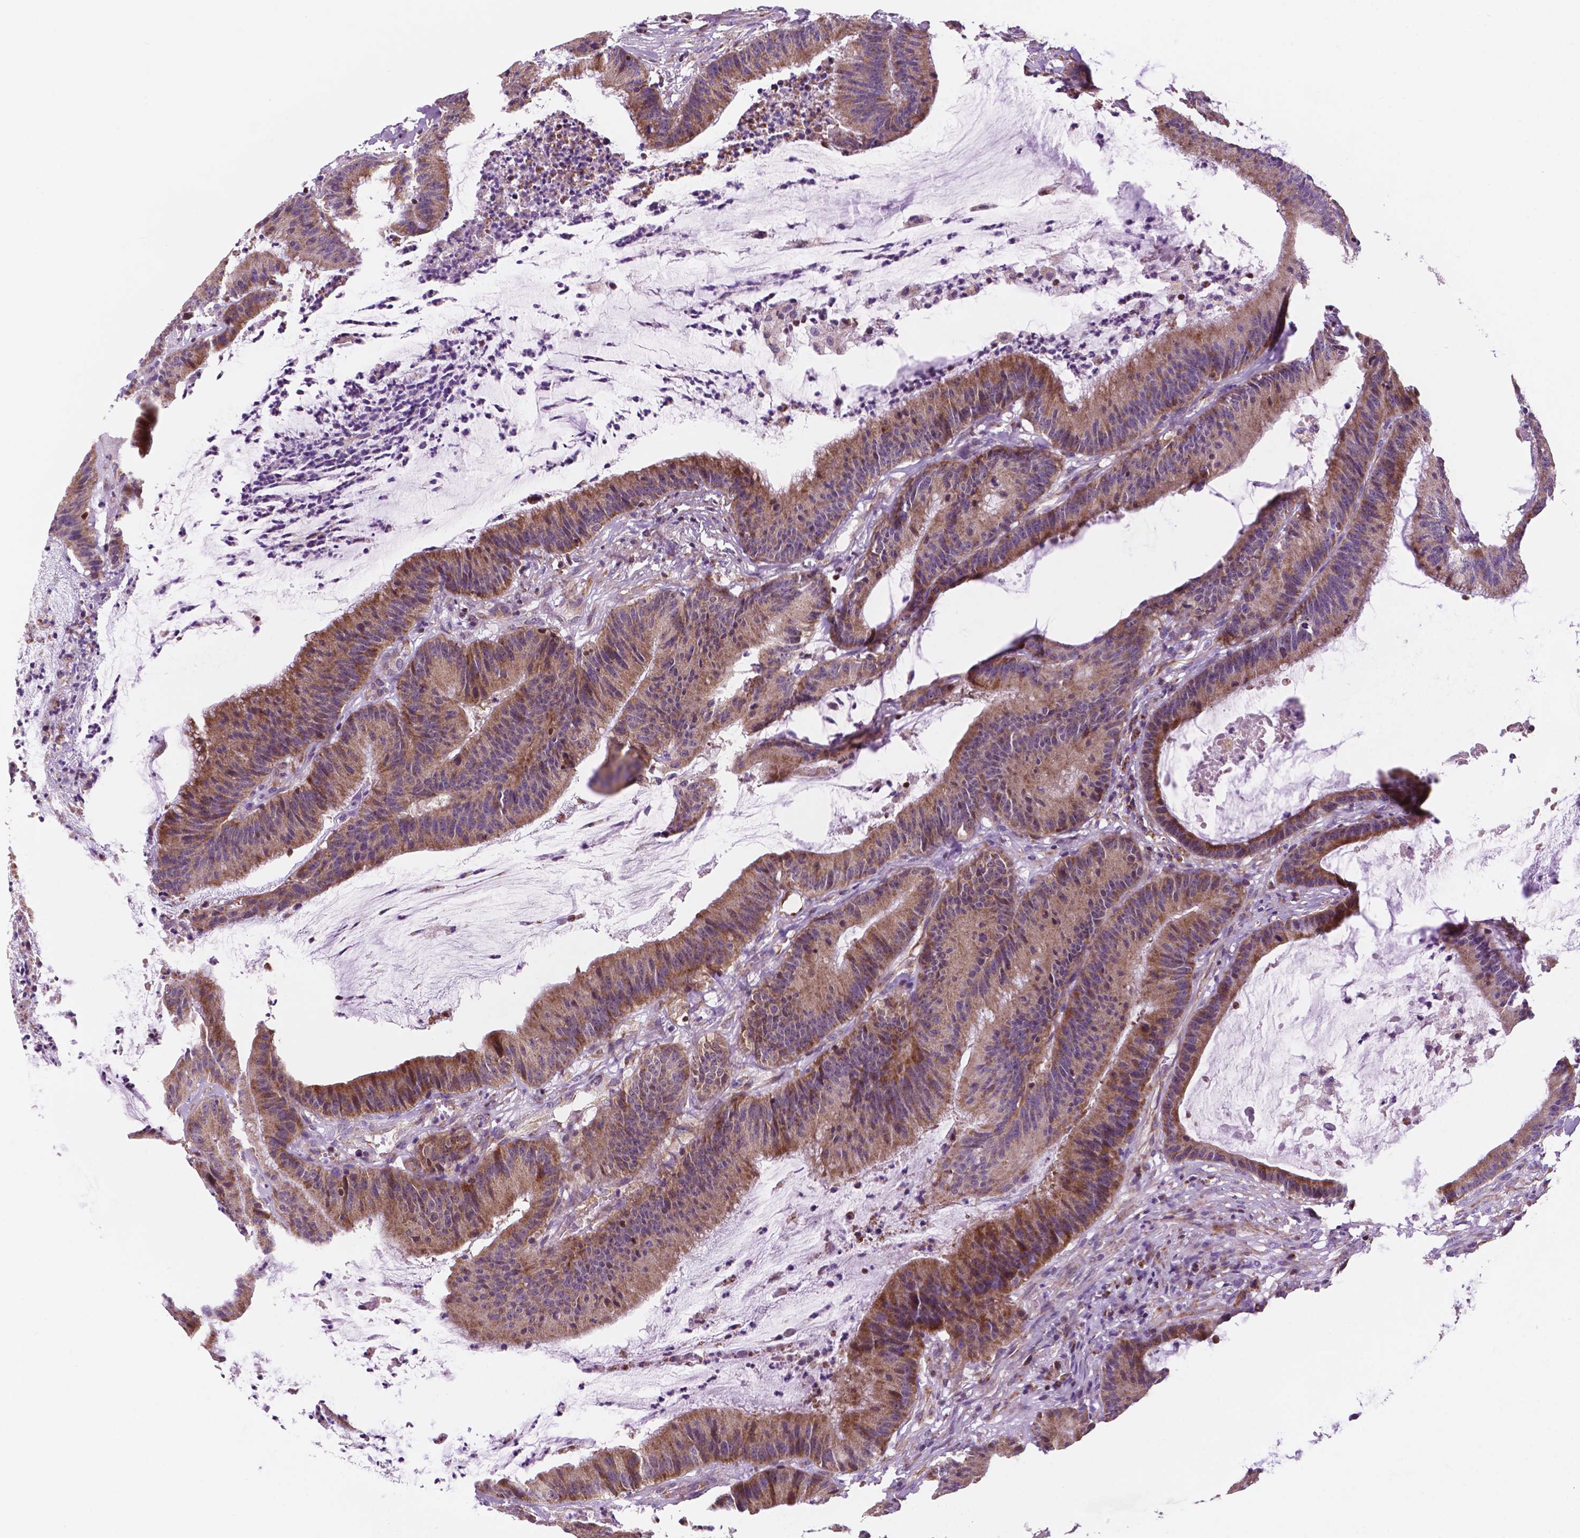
{"staining": {"intensity": "moderate", "quantity": ">75%", "location": "cytoplasmic/membranous"}, "tissue": "colorectal cancer", "cell_type": "Tumor cells", "image_type": "cancer", "snomed": [{"axis": "morphology", "description": "Adenocarcinoma, NOS"}, {"axis": "topography", "description": "Colon"}], "caption": "Protein expression analysis of human colorectal cancer (adenocarcinoma) reveals moderate cytoplasmic/membranous staining in approximately >75% of tumor cells.", "gene": "GEMIN4", "patient": {"sex": "female", "age": 78}}